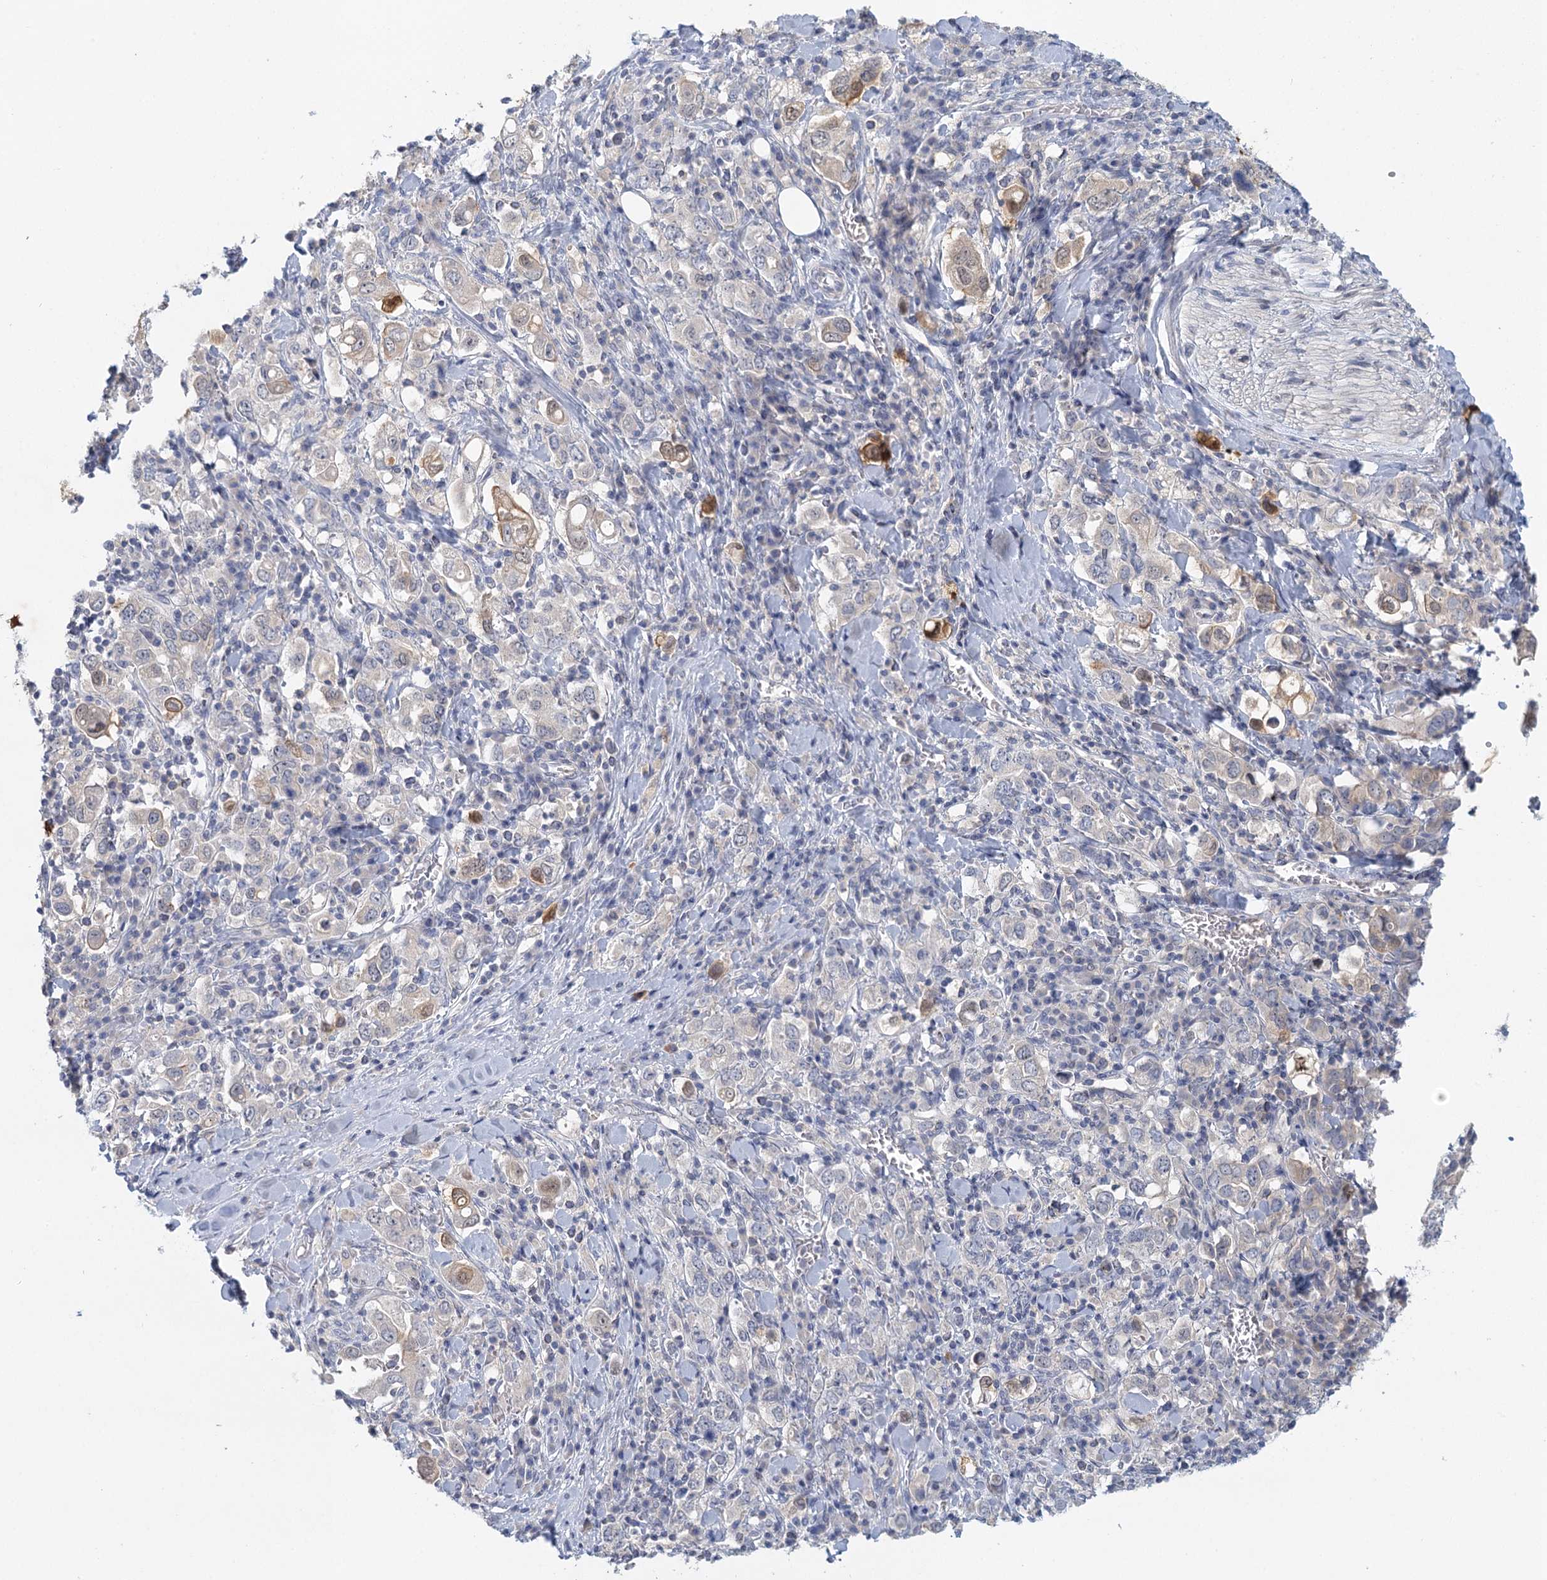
{"staining": {"intensity": "moderate", "quantity": "<25%", "location": "cytoplasmic/membranous"}, "tissue": "stomach cancer", "cell_type": "Tumor cells", "image_type": "cancer", "snomed": [{"axis": "morphology", "description": "Adenocarcinoma, NOS"}, {"axis": "topography", "description": "Stomach, upper"}], "caption": "This photomicrograph demonstrates immunohistochemistry staining of human adenocarcinoma (stomach), with low moderate cytoplasmic/membranous positivity in about <25% of tumor cells.", "gene": "MYO7B", "patient": {"sex": "male", "age": 62}}